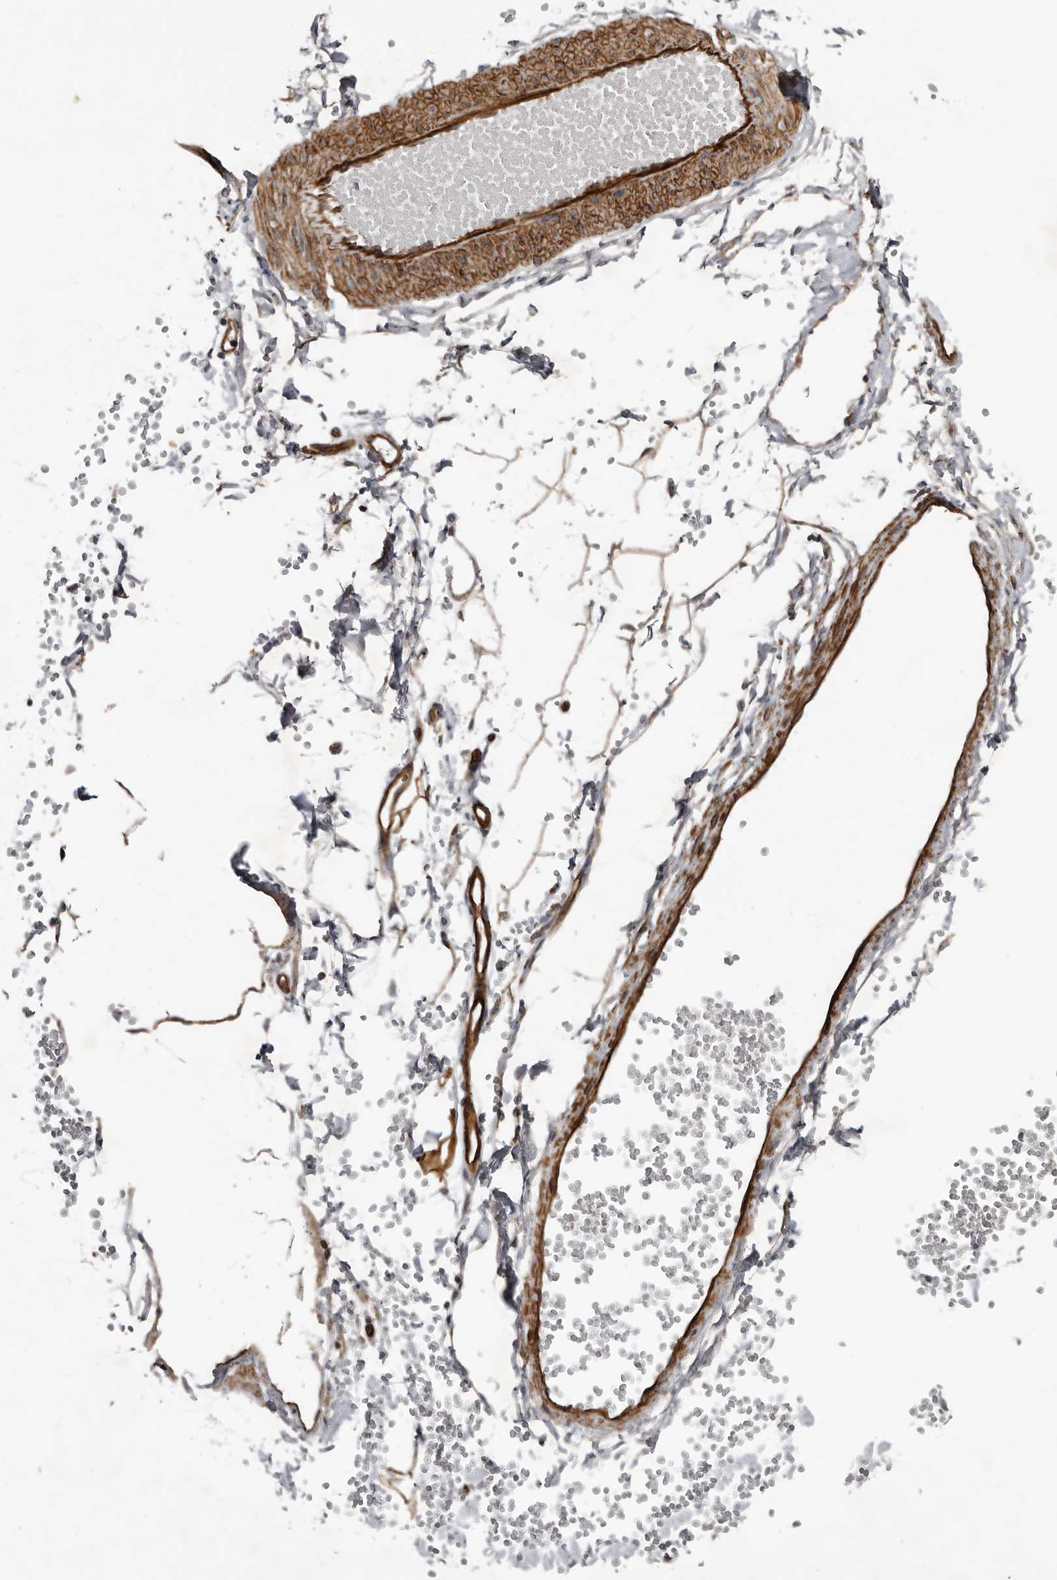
{"staining": {"intensity": "moderate", "quantity": ">75%", "location": "cytoplasmic/membranous"}, "tissue": "adipose tissue", "cell_type": "Adipocytes", "image_type": "normal", "snomed": [{"axis": "morphology", "description": "Normal tissue, NOS"}, {"axis": "topography", "description": "Breast"}], "caption": "High-power microscopy captured an immunohistochemistry photomicrograph of normal adipose tissue, revealing moderate cytoplasmic/membranous expression in about >75% of adipocytes.", "gene": "RANBP17", "patient": {"sex": "female", "age": 23}}